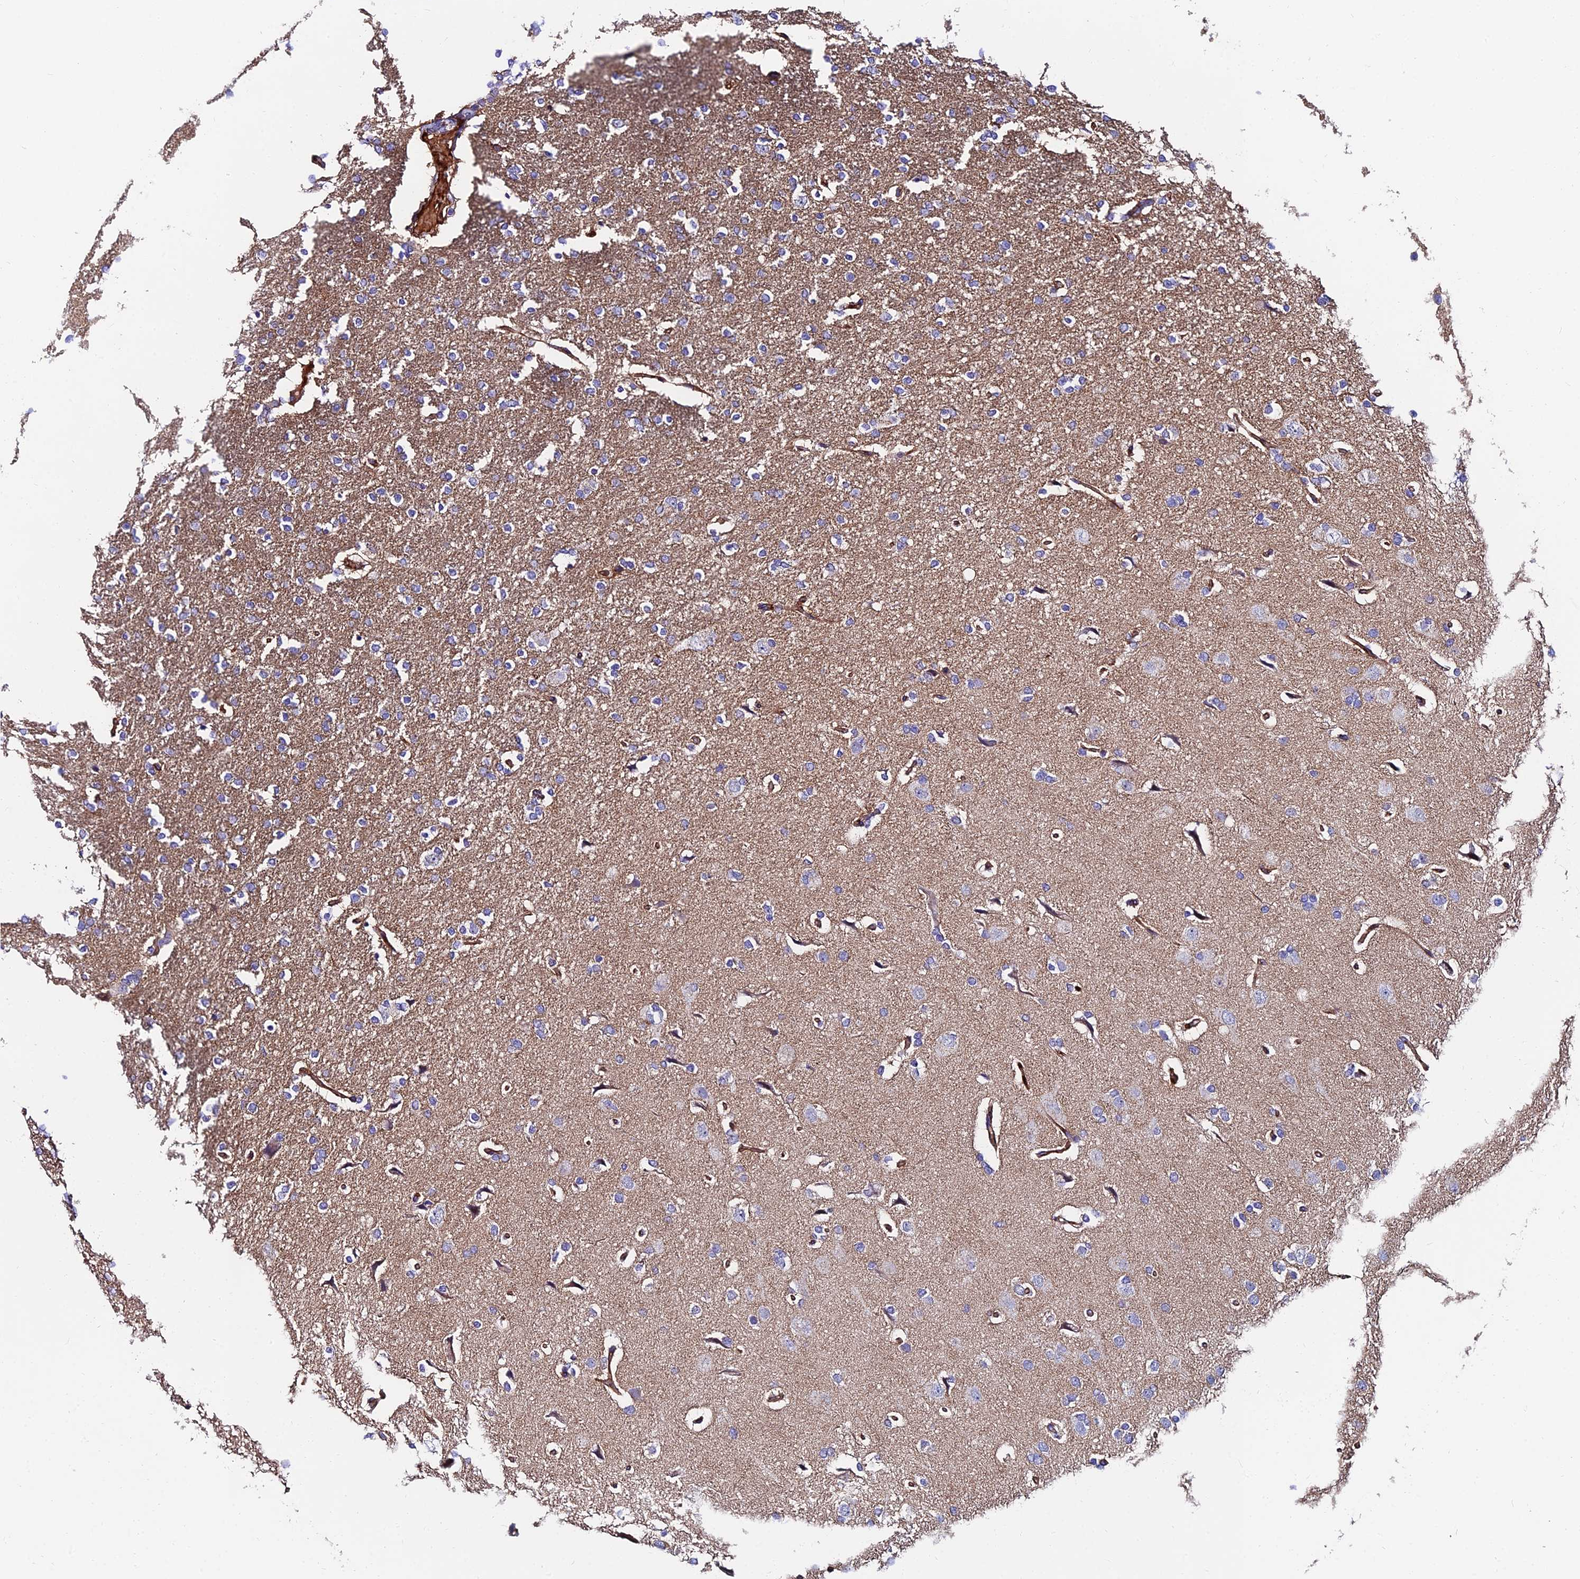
{"staining": {"intensity": "negative", "quantity": "none", "location": "none"}, "tissue": "glioma", "cell_type": "Tumor cells", "image_type": "cancer", "snomed": [{"axis": "morphology", "description": "Glioma, malignant, High grade"}, {"axis": "topography", "description": "Brain"}], "caption": "Immunohistochemical staining of human high-grade glioma (malignant) exhibits no significant positivity in tumor cells.", "gene": "ADGRF3", "patient": {"sex": "male", "age": 72}}